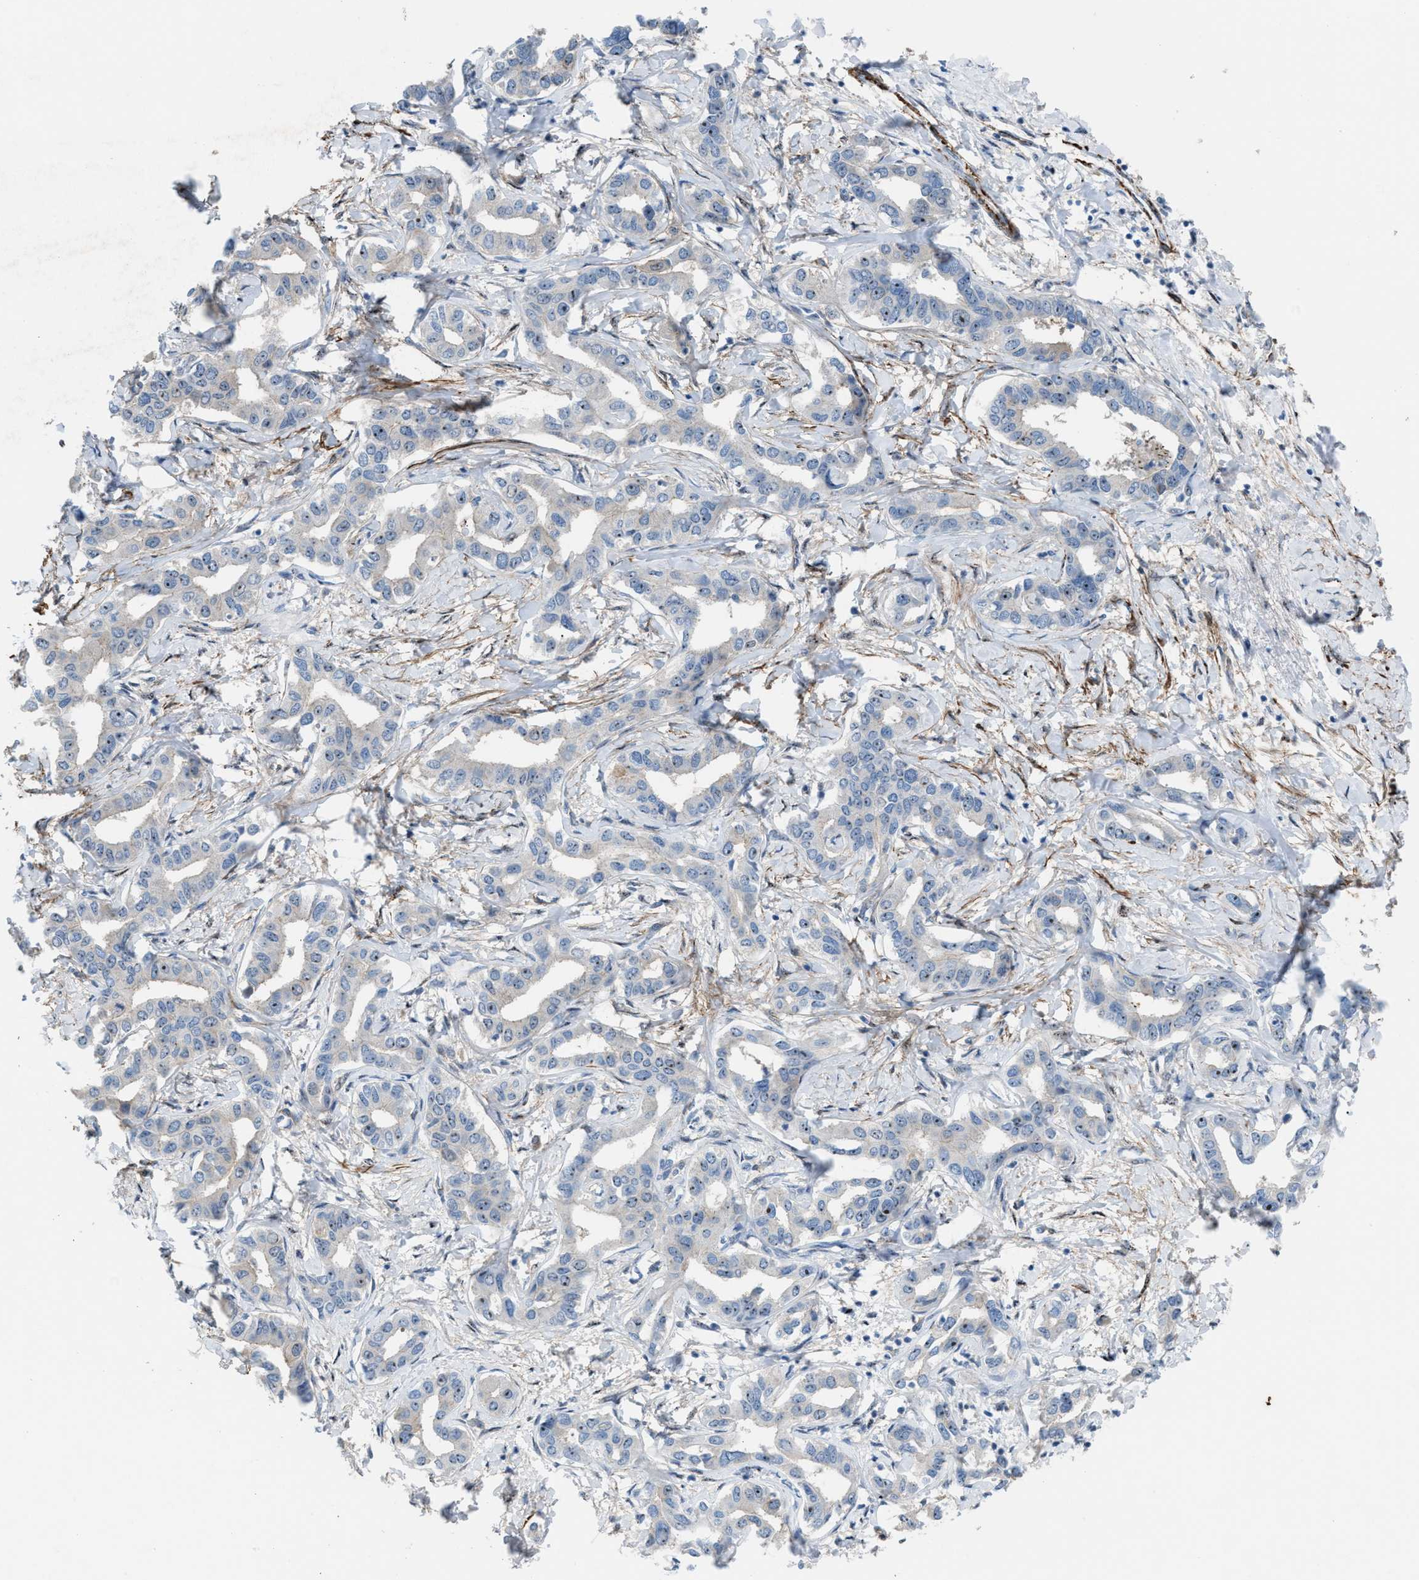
{"staining": {"intensity": "moderate", "quantity": "<25%", "location": "nuclear"}, "tissue": "liver cancer", "cell_type": "Tumor cells", "image_type": "cancer", "snomed": [{"axis": "morphology", "description": "Cholangiocarcinoma"}, {"axis": "topography", "description": "Liver"}], "caption": "Liver cholangiocarcinoma was stained to show a protein in brown. There is low levels of moderate nuclear staining in approximately <25% of tumor cells.", "gene": "NQO2", "patient": {"sex": "male", "age": 59}}